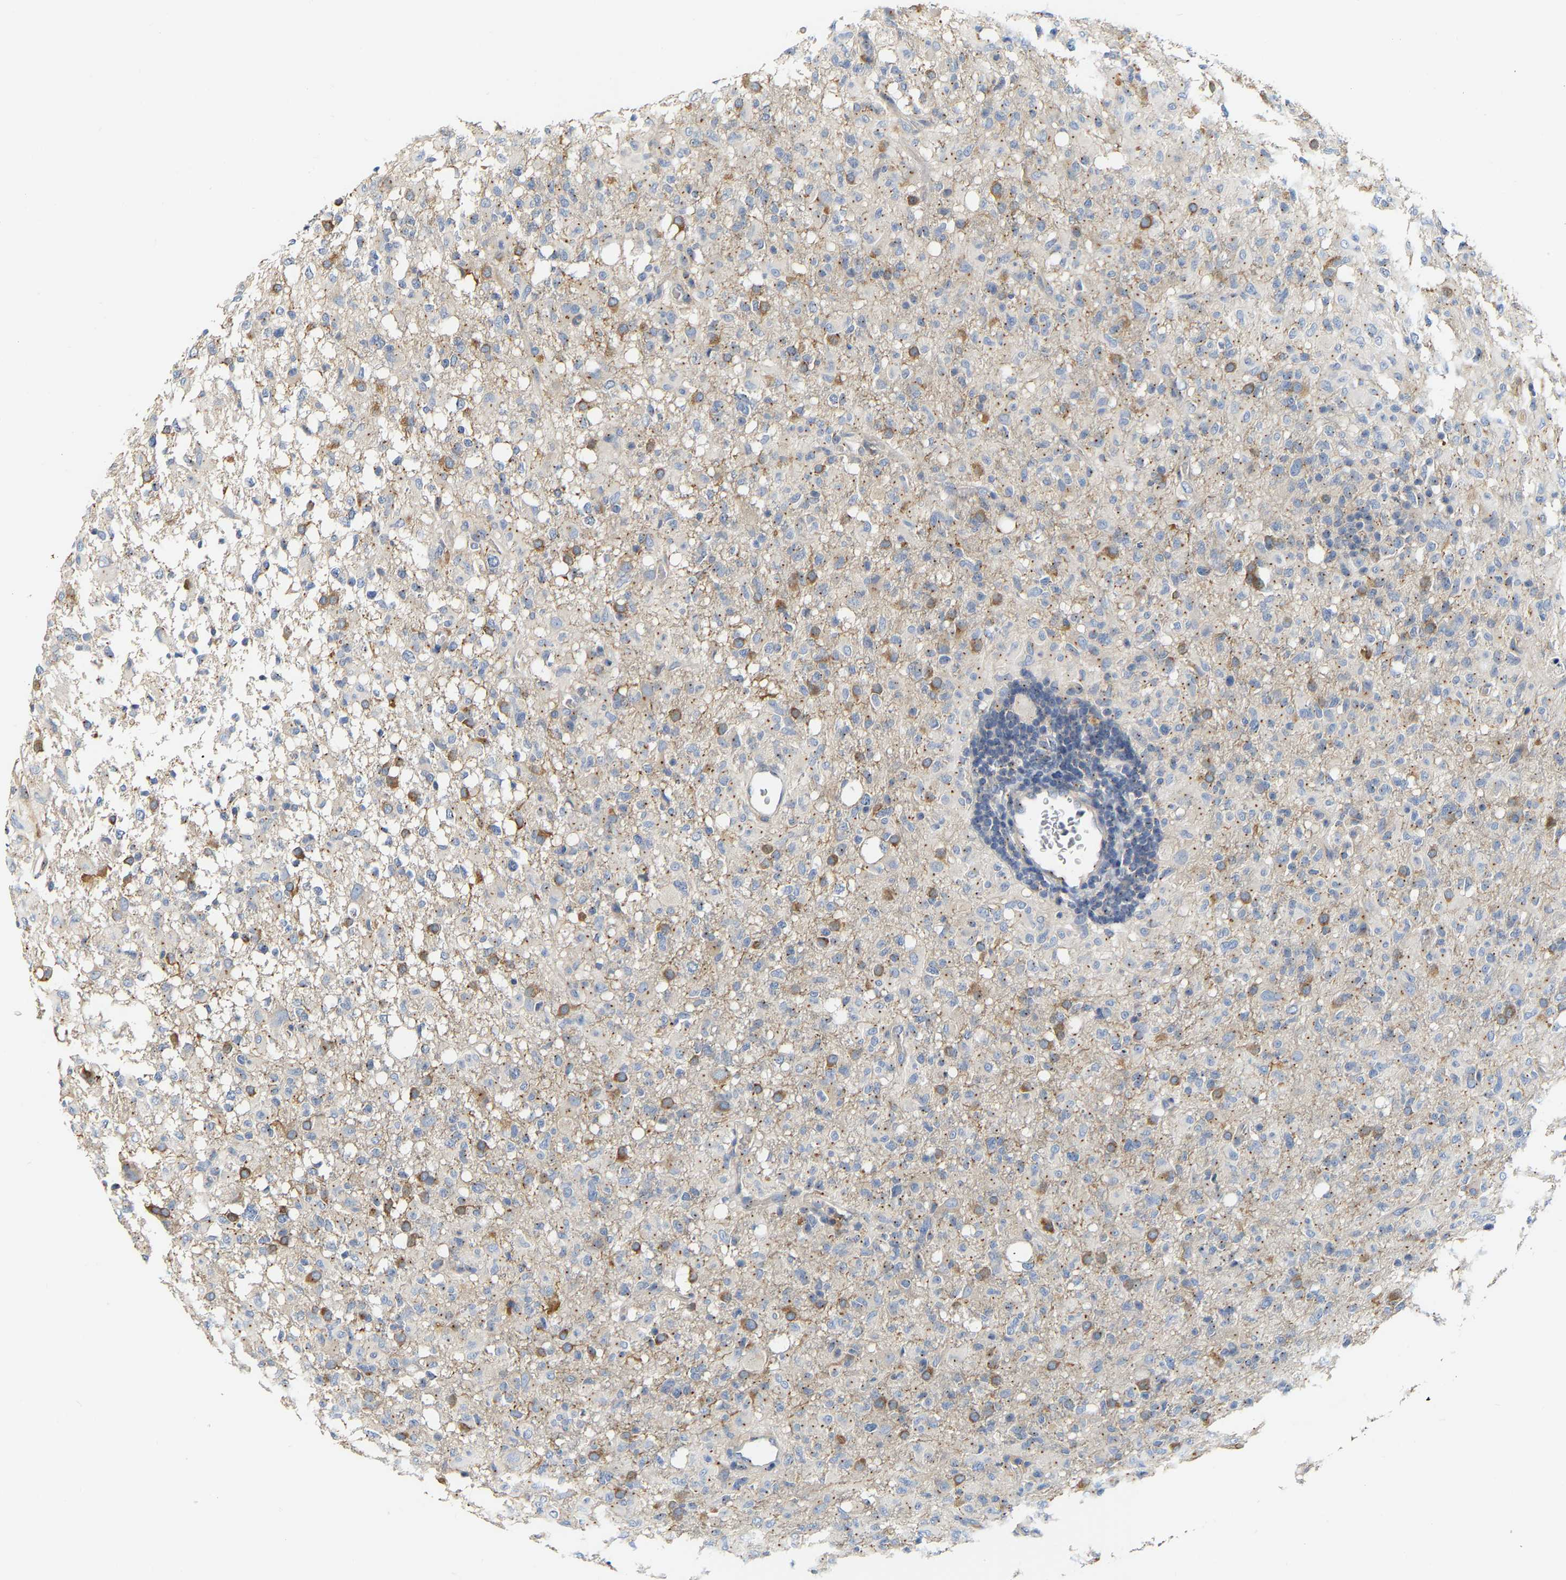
{"staining": {"intensity": "moderate", "quantity": "25%-75%", "location": "cytoplasmic/membranous"}, "tissue": "glioma", "cell_type": "Tumor cells", "image_type": "cancer", "snomed": [{"axis": "morphology", "description": "Glioma, malignant, High grade"}, {"axis": "topography", "description": "Brain"}], "caption": "Moderate cytoplasmic/membranous protein staining is appreciated in approximately 25%-75% of tumor cells in glioma.", "gene": "PCNT", "patient": {"sex": "female", "age": 57}}